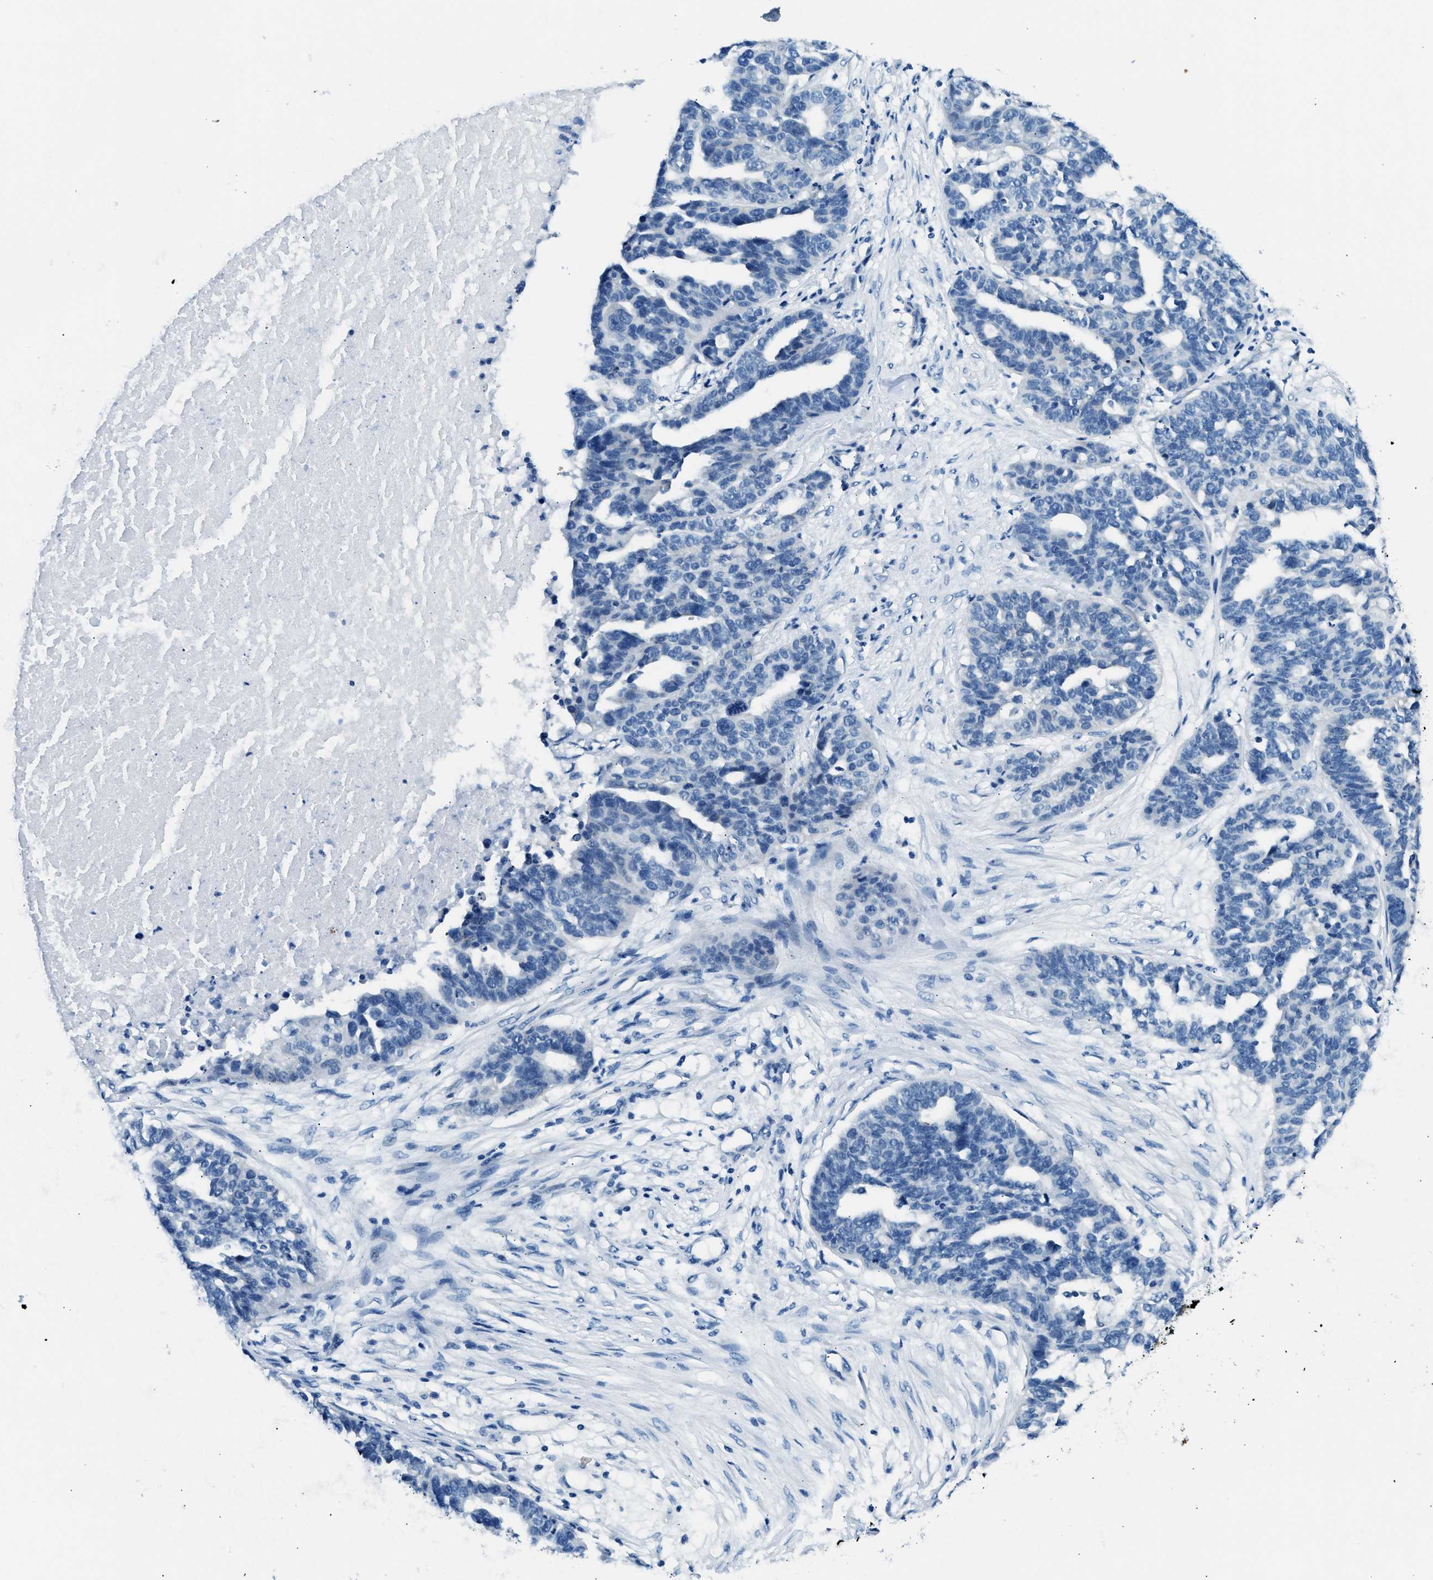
{"staining": {"intensity": "negative", "quantity": "none", "location": "none"}, "tissue": "ovarian cancer", "cell_type": "Tumor cells", "image_type": "cancer", "snomed": [{"axis": "morphology", "description": "Cystadenocarcinoma, serous, NOS"}, {"axis": "topography", "description": "Ovary"}], "caption": "Protein analysis of ovarian serous cystadenocarcinoma exhibits no significant expression in tumor cells. (Immunohistochemistry (ihc), brightfield microscopy, high magnification).", "gene": "CLDN18", "patient": {"sex": "female", "age": 59}}